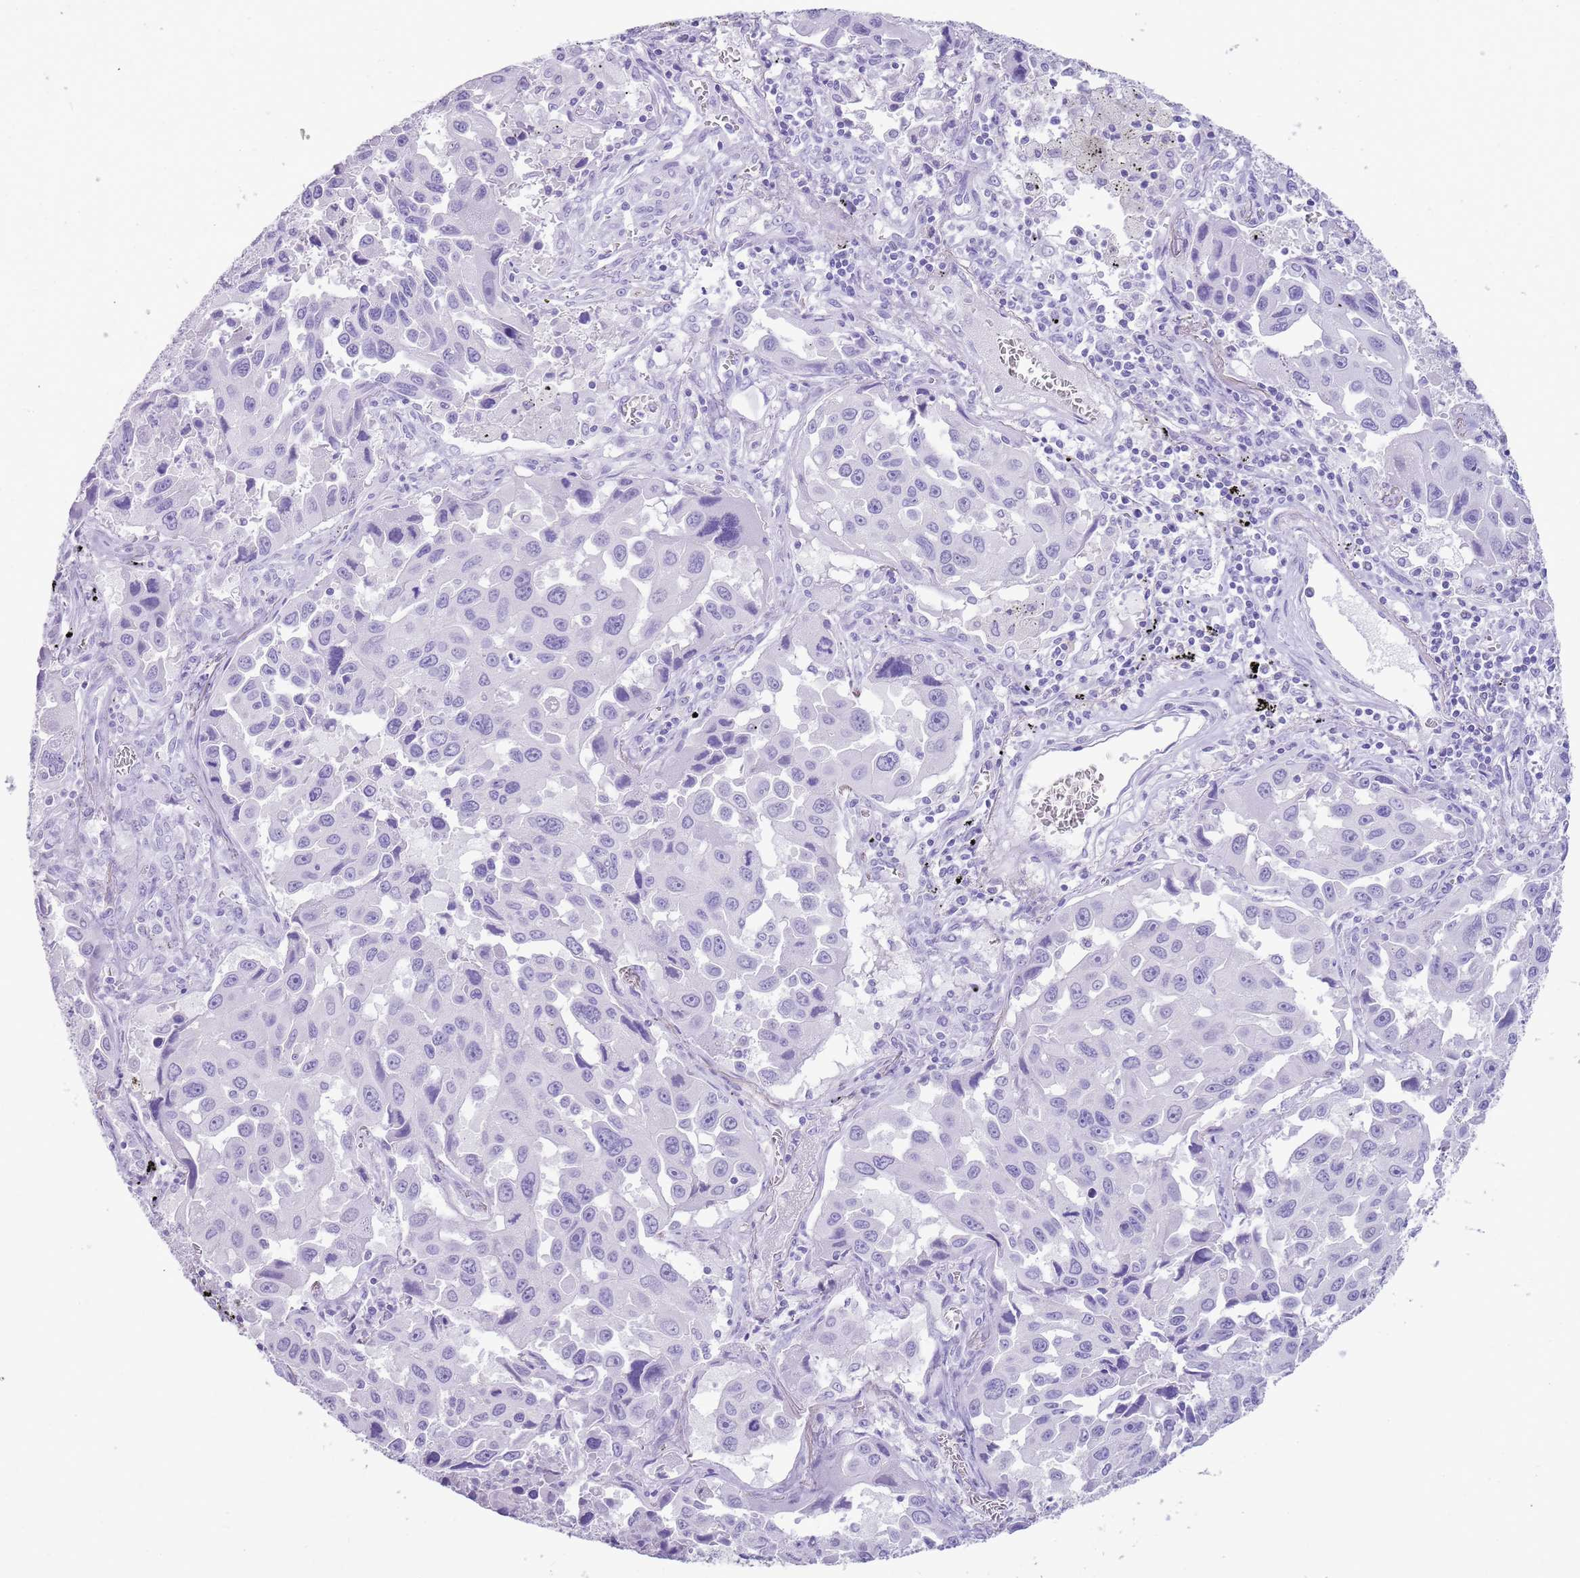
{"staining": {"intensity": "negative", "quantity": "none", "location": "none"}, "tissue": "lung cancer", "cell_type": "Tumor cells", "image_type": "cancer", "snomed": [{"axis": "morphology", "description": "Adenocarcinoma, NOS"}, {"axis": "topography", "description": "Lung"}], "caption": "High magnification brightfield microscopy of lung cancer (adenocarcinoma) stained with DAB (3,3'-diaminobenzidine) (brown) and counterstained with hematoxylin (blue): tumor cells show no significant expression.", "gene": "NBPF3", "patient": {"sex": "male", "age": 66}}